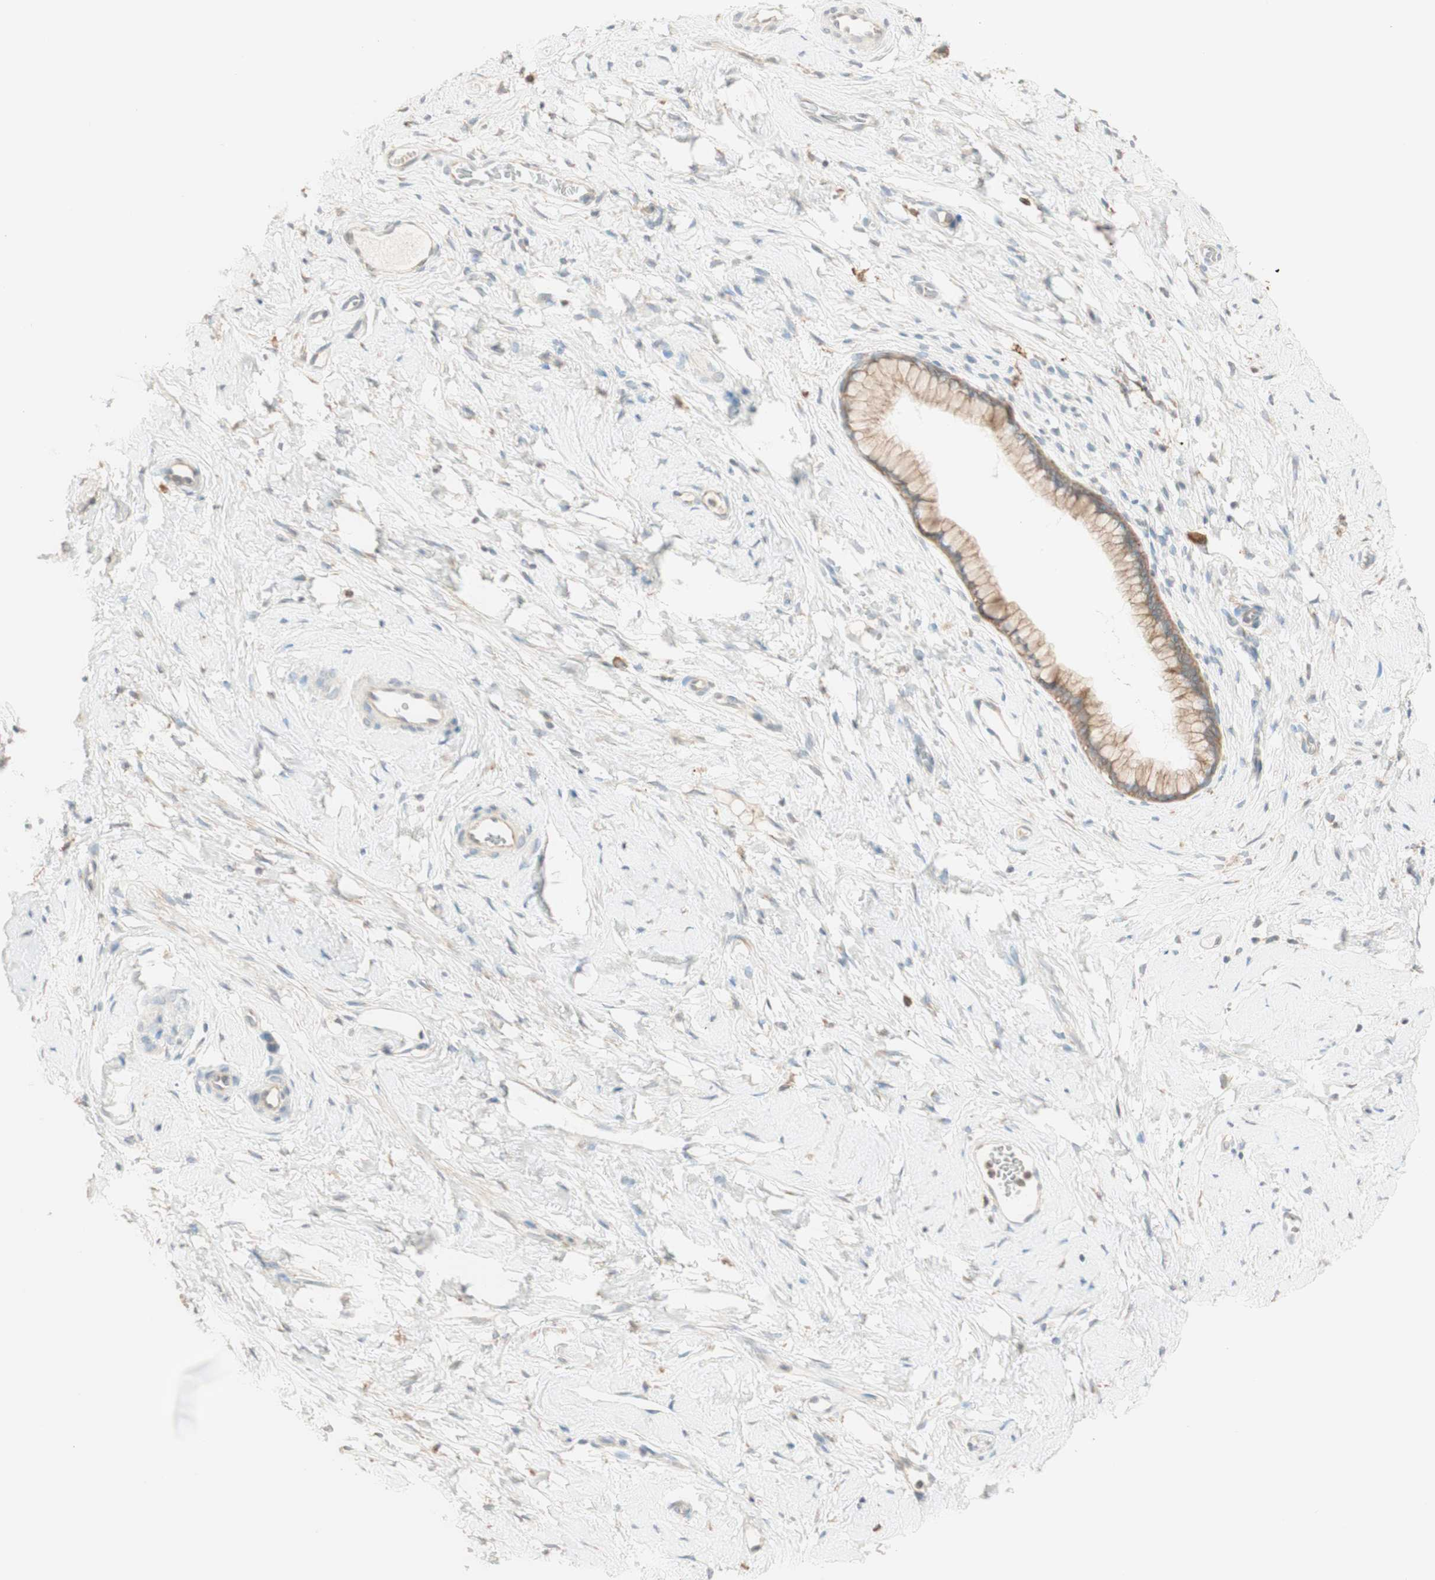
{"staining": {"intensity": "moderate", "quantity": ">75%", "location": "cytoplasmic/membranous"}, "tissue": "cervix", "cell_type": "Glandular cells", "image_type": "normal", "snomed": [{"axis": "morphology", "description": "Normal tissue, NOS"}, {"axis": "topography", "description": "Cervix"}], "caption": "Cervix stained with immunohistochemistry (IHC) shows moderate cytoplasmic/membranous staining in approximately >75% of glandular cells.", "gene": "CLCN2", "patient": {"sex": "female", "age": 65}}